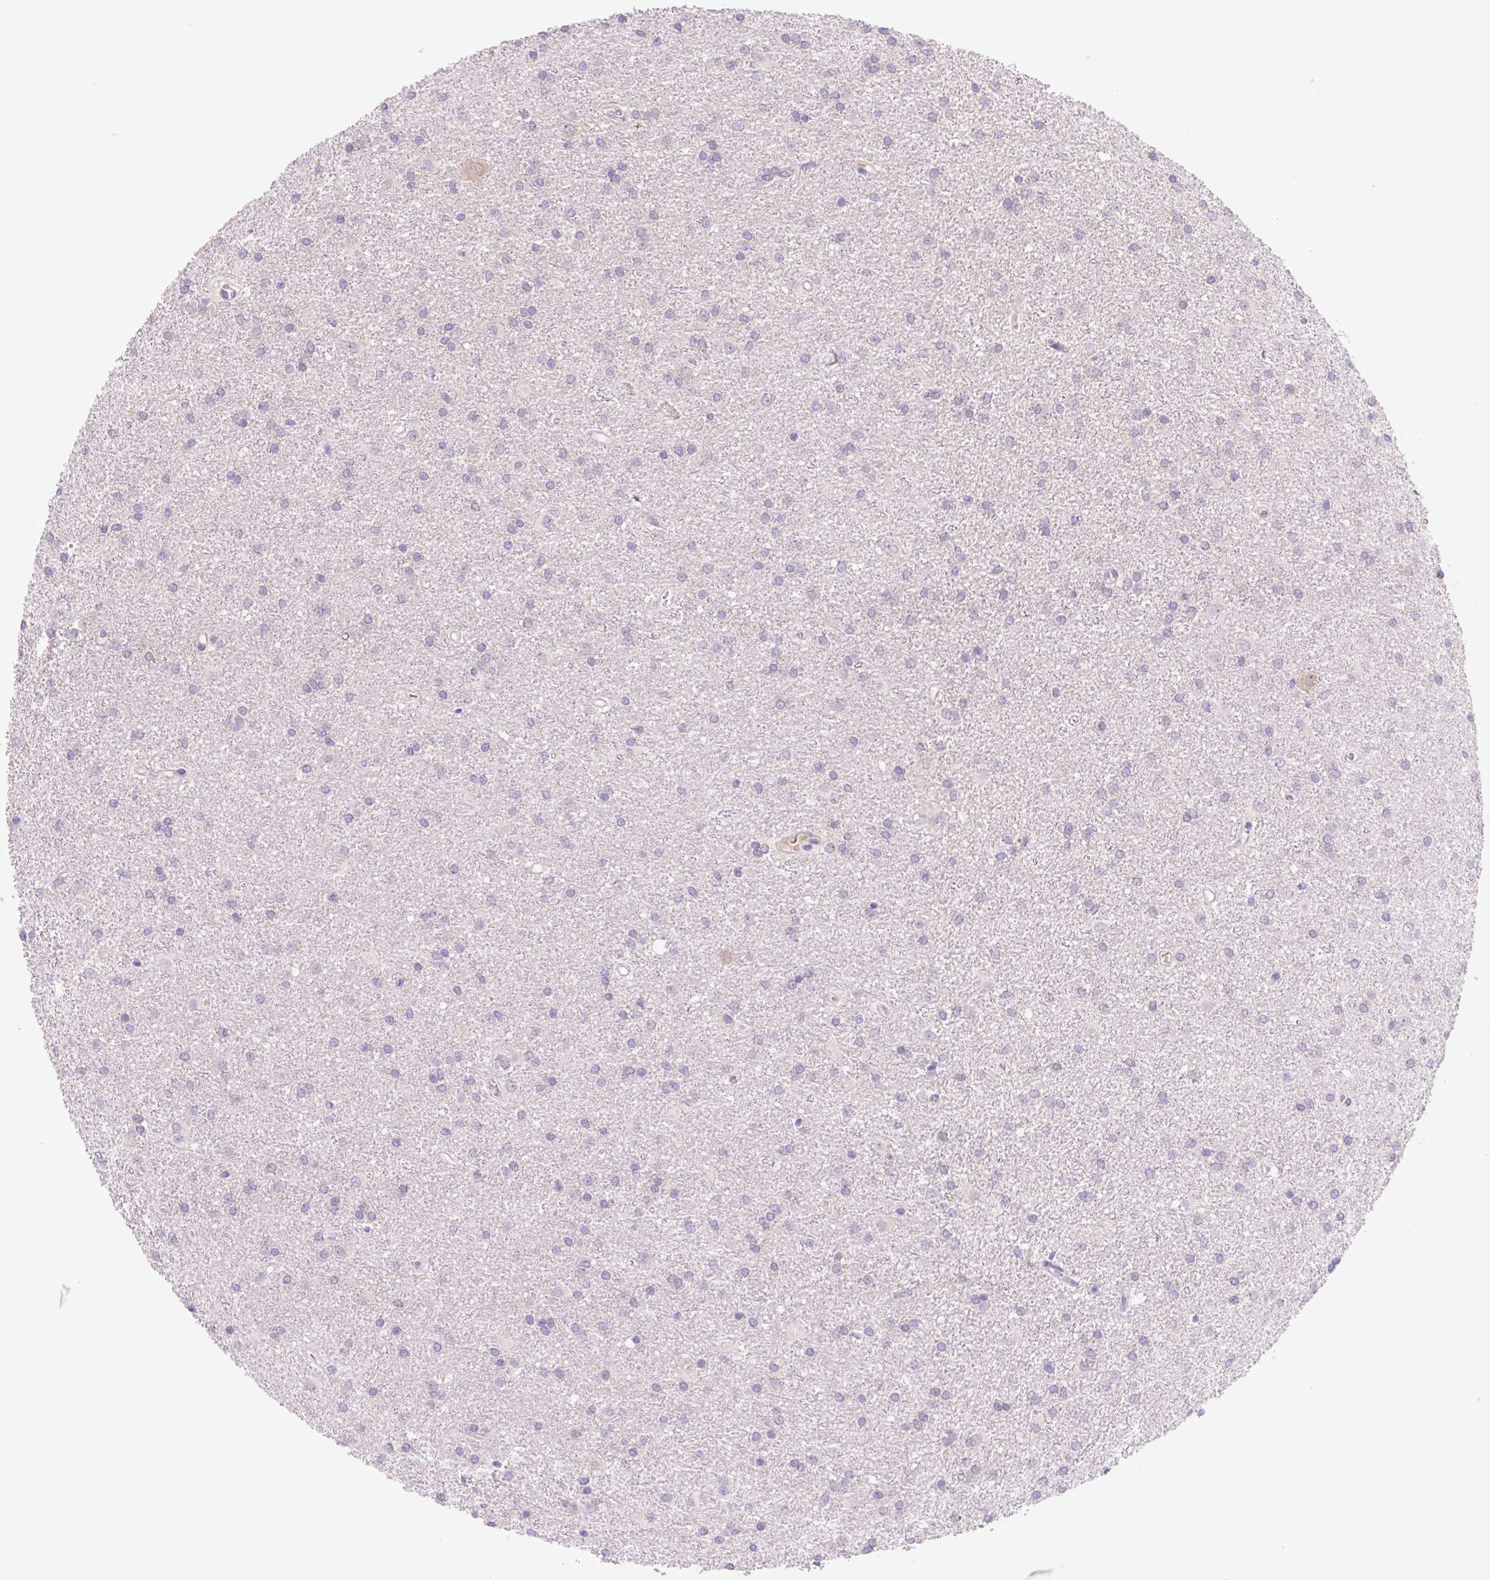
{"staining": {"intensity": "negative", "quantity": "none", "location": "none"}, "tissue": "glioma", "cell_type": "Tumor cells", "image_type": "cancer", "snomed": [{"axis": "morphology", "description": "Glioma, malignant, High grade"}, {"axis": "topography", "description": "Brain"}], "caption": "There is no significant staining in tumor cells of malignant glioma (high-grade). (IHC, brightfield microscopy, high magnification).", "gene": "CELF6", "patient": {"sex": "female", "age": 50}}